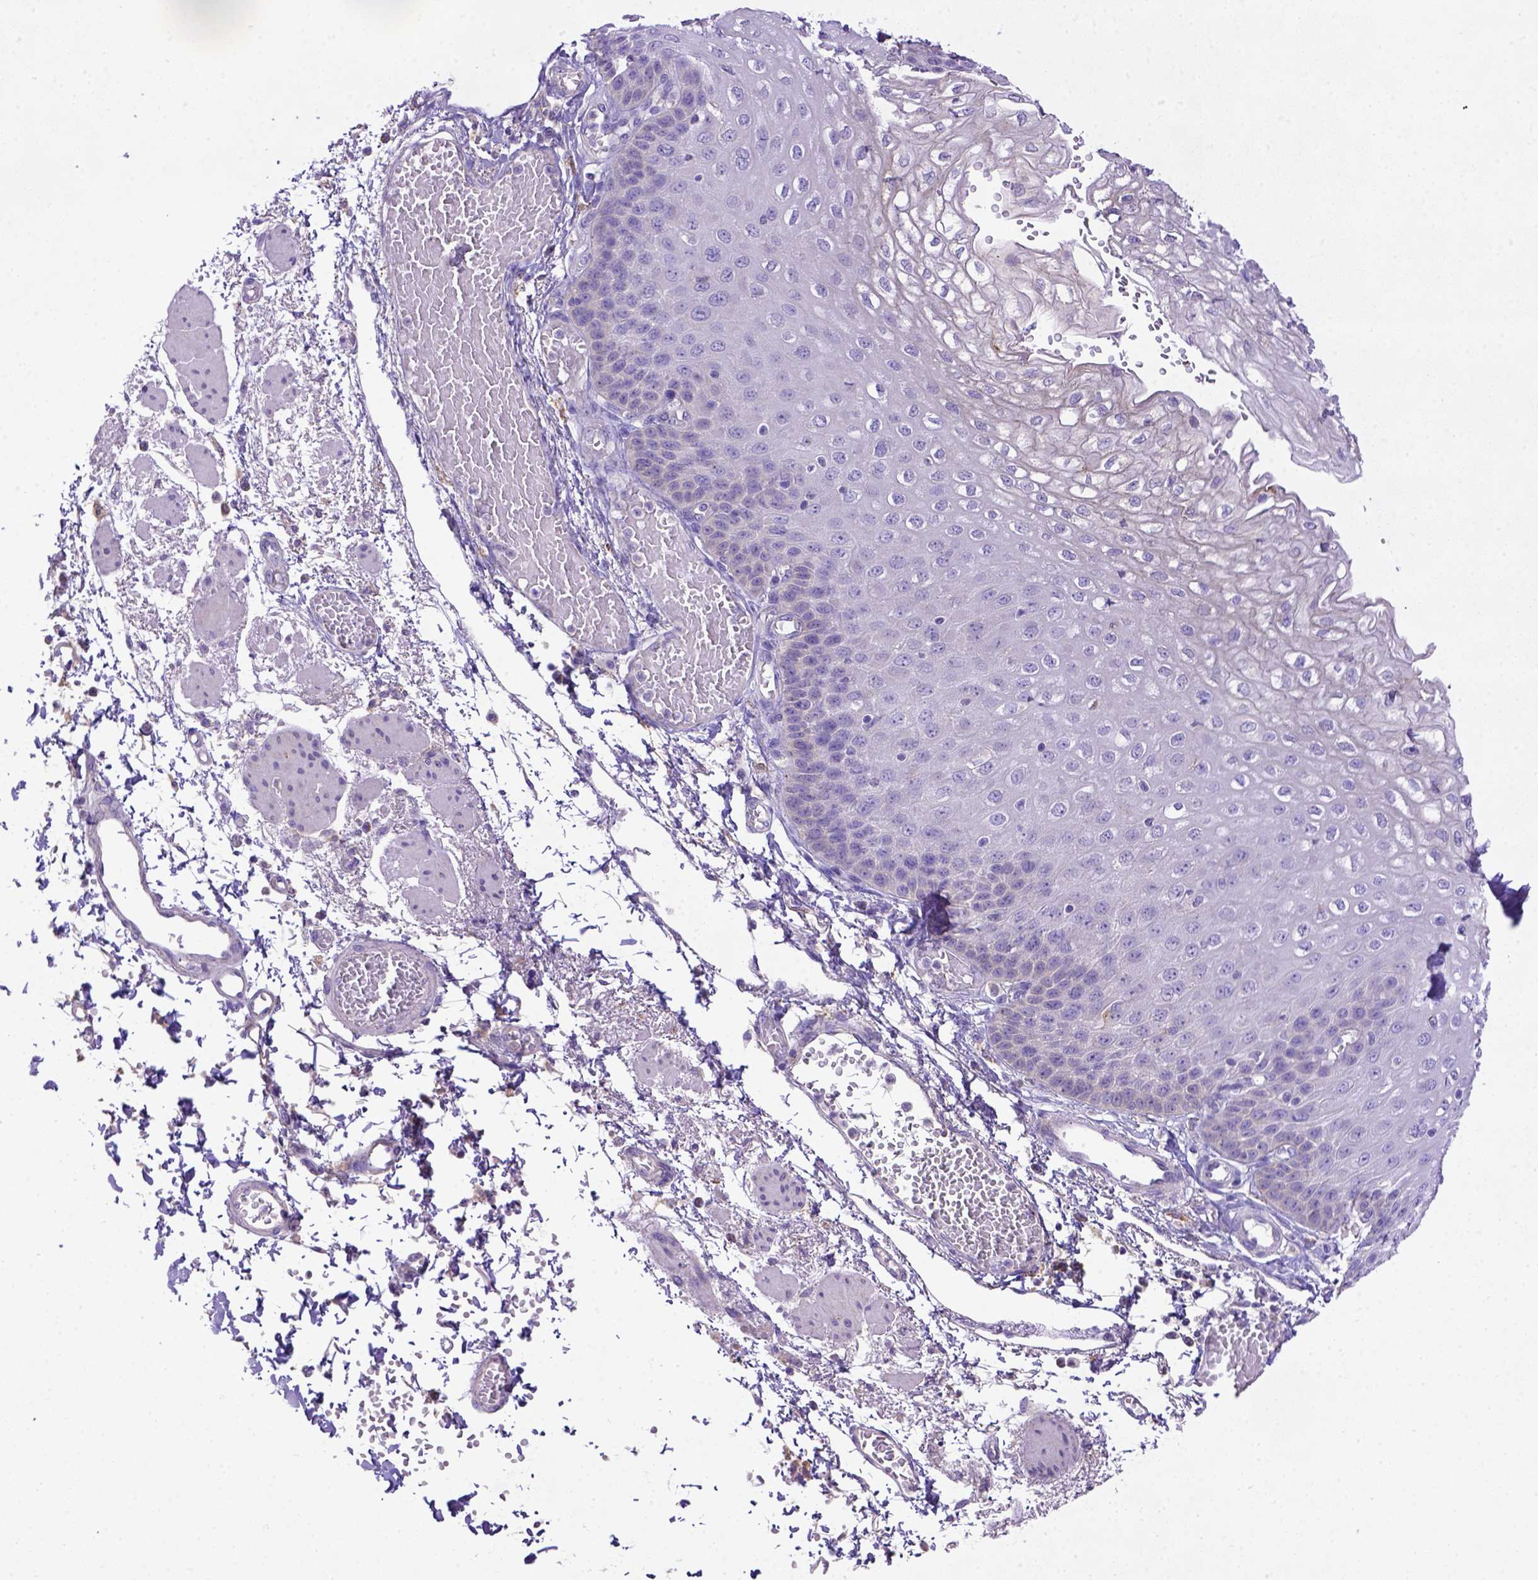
{"staining": {"intensity": "negative", "quantity": "none", "location": "none"}, "tissue": "esophagus", "cell_type": "Squamous epithelial cells", "image_type": "normal", "snomed": [{"axis": "morphology", "description": "Normal tissue, NOS"}, {"axis": "morphology", "description": "Adenocarcinoma, NOS"}, {"axis": "topography", "description": "Esophagus"}], "caption": "High power microscopy histopathology image of an immunohistochemistry (IHC) histopathology image of benign esophagus, revealing no significant staining in squamous epithelial cells.", "gene": "CD40", "patient": {"sex": "male", "age": 81}}